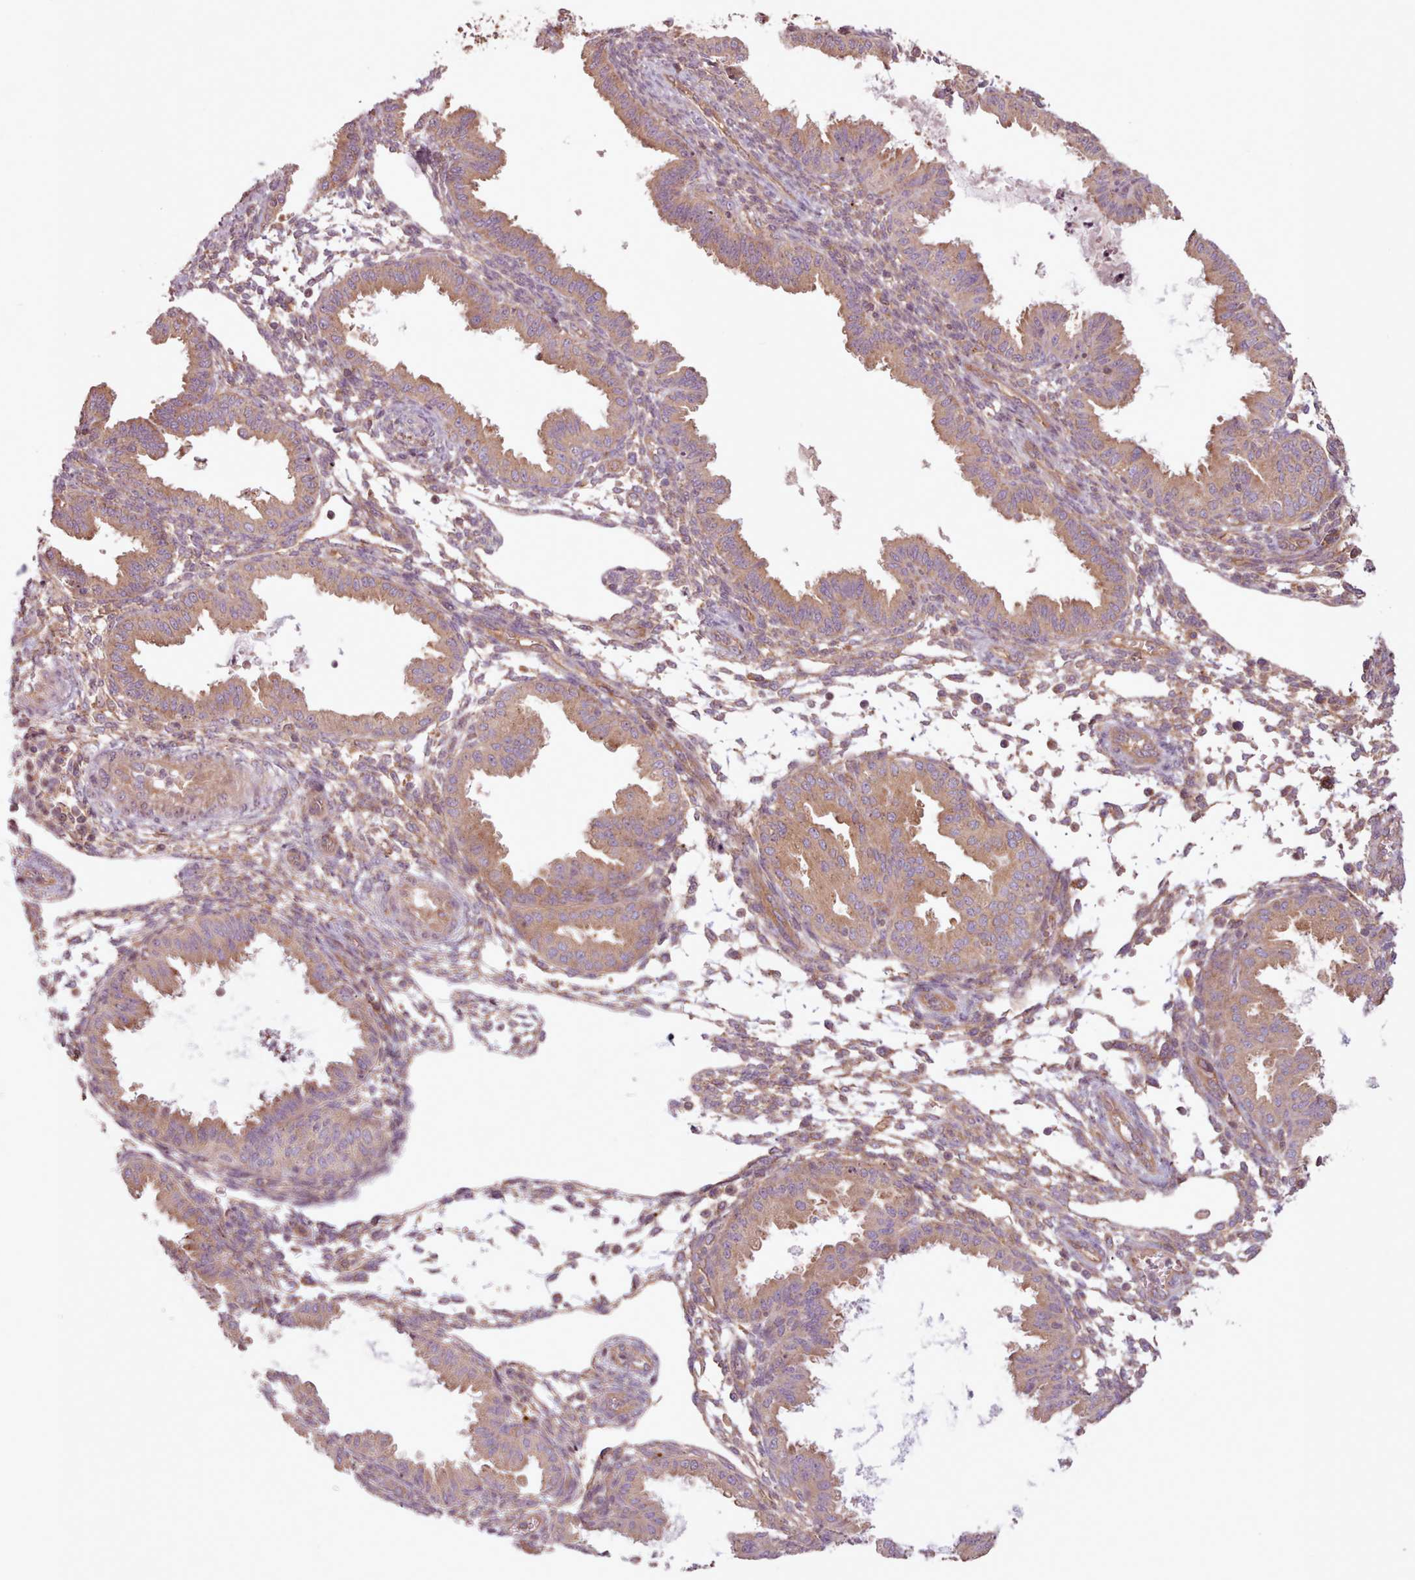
{"staining": {"intensity": "moderate", "quantity": "25%-75%", "location": "cytoplasmic/membranous"}, "tissue": "endometrium", "cell_type": "Cells in endometrial stroma", "image_type": "normal", "snomed": [{"axis": "morphology", "description": "Normal tissue, NOS"}, {"axis": "topography", "description": "Endometrium"}], "caption": "A medium amount of moderate cytoplasmic/membranous staining is seen in approximately 25%-75% of cells in endometrial stroma in normal endometrium.", "gene": "WASHC2A", "patient": {"sex": "female", "age": 33}}